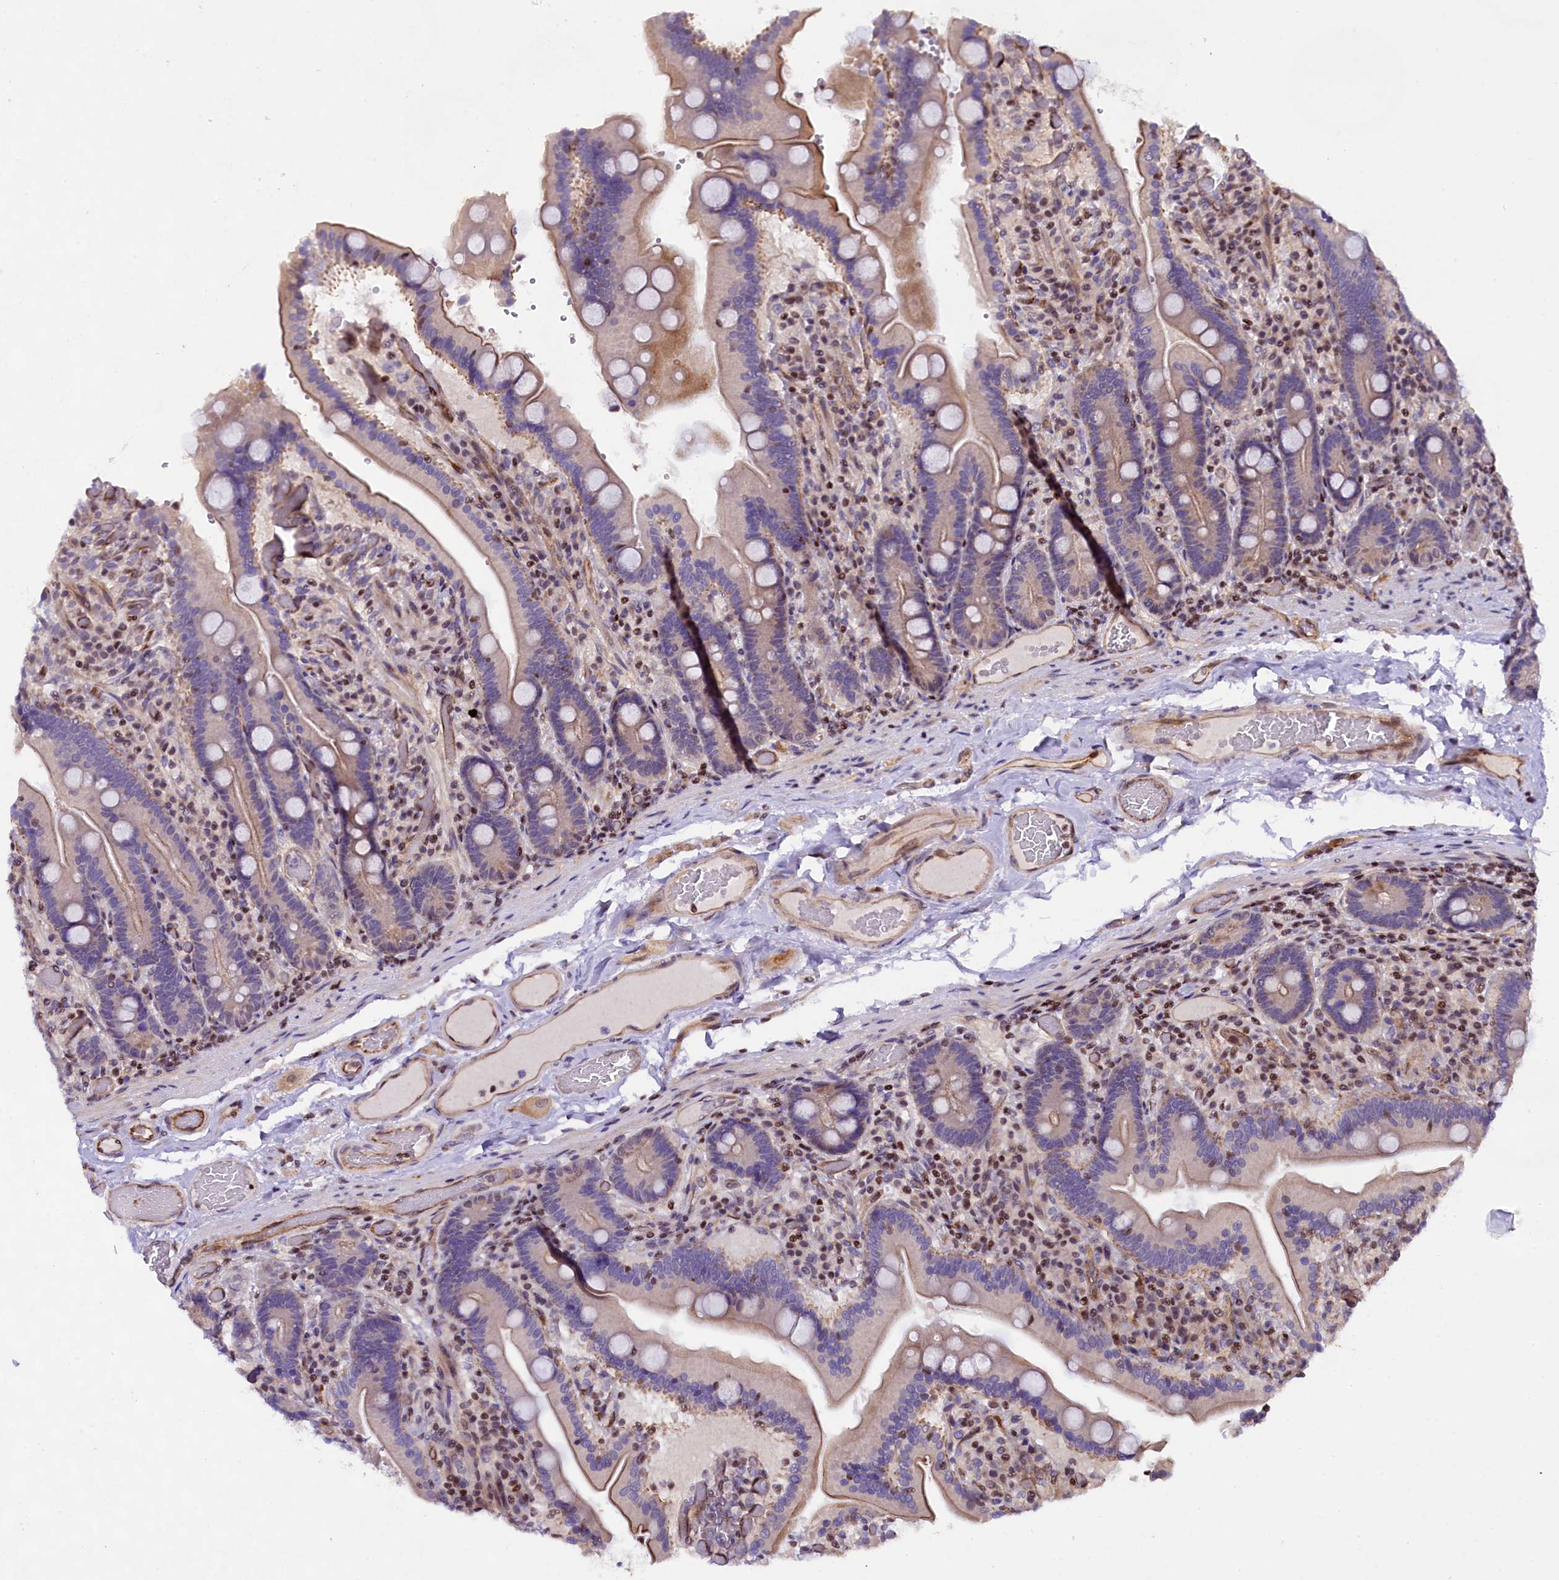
{"staining": {"intensity": "moderate", "quantity": "25%-75%", "location": "cytoplasmic/membranous"}, "tissue": "duodenum", "cell_type": "Glandular cells", "image_type": "normal", "snomed": [{"axis": "morphology", "description": "Normal tissue, NOS"}, {"axis": "topography", "description": "Duodenum"}], "caption": "Immunohistochemical staining of unremarkable human duodenum displays medium levels of moderate cytoplasmic/membranous expression in approximately 25%-75% of glandular cells.", "gene": "SP4", "patient": {"sex": "female", "age": 62}}